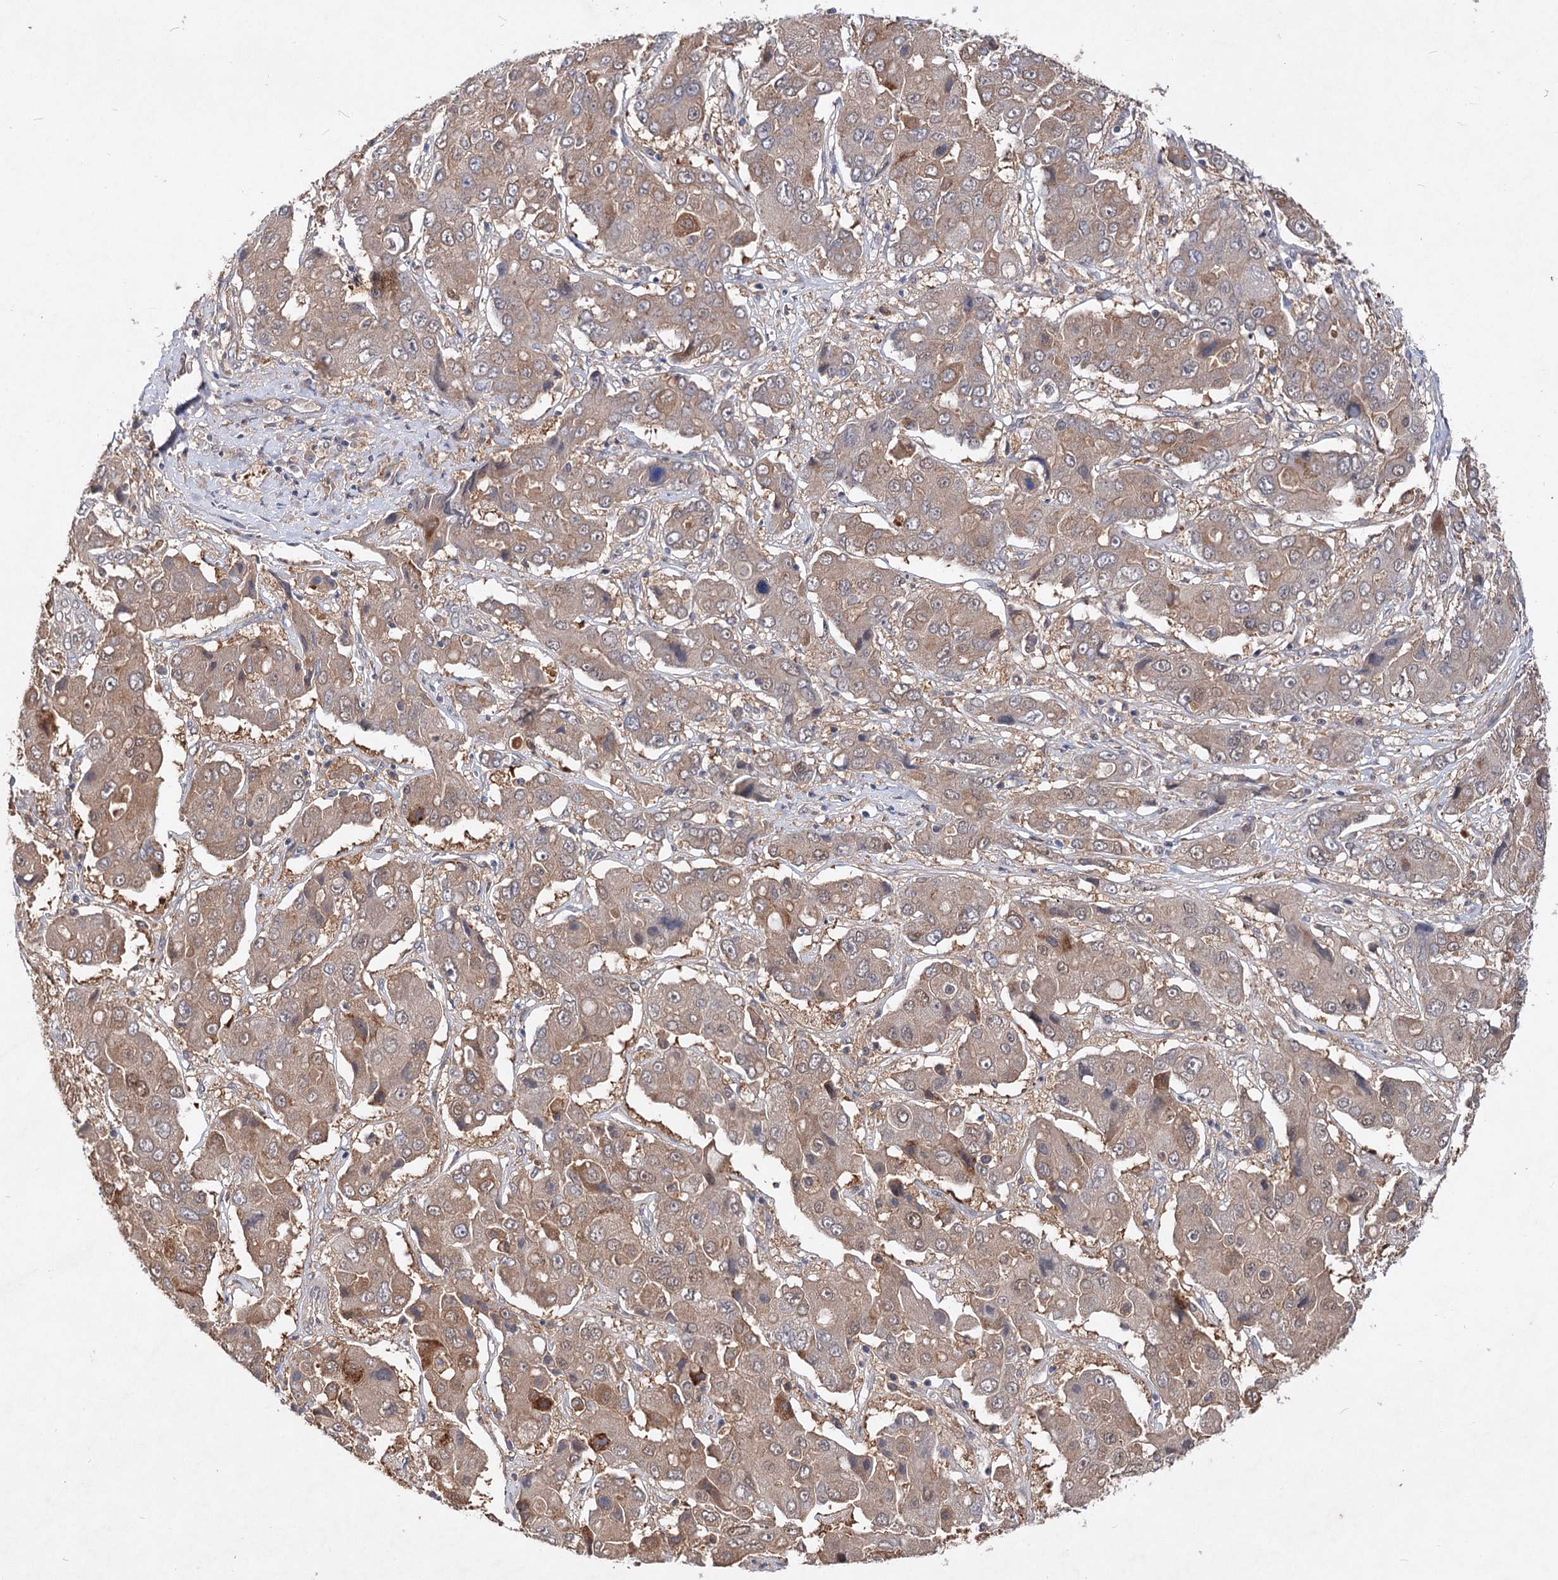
{"staining": {"intensity": "weak", "quantity": ">75%", "location": "cytoplasmic/membranous"}, "tissue": "liver cancer", "cell_type": "Tumor cells", "image_type": "cancer", "snomed": [{"axis": "morphology", "description": "Cholangiocarcinoma"}, {"axis": "topography", "description": "Liver"}], "caption": "A micrograph showing weak cytoplasmic/membranous positivity in approximately >75% of tumor cells in liver cancer, as visualized by brown immunohistochemical staining.", "gene": "NUDCD2", "patient": {"sex": "male", "age": 67}}